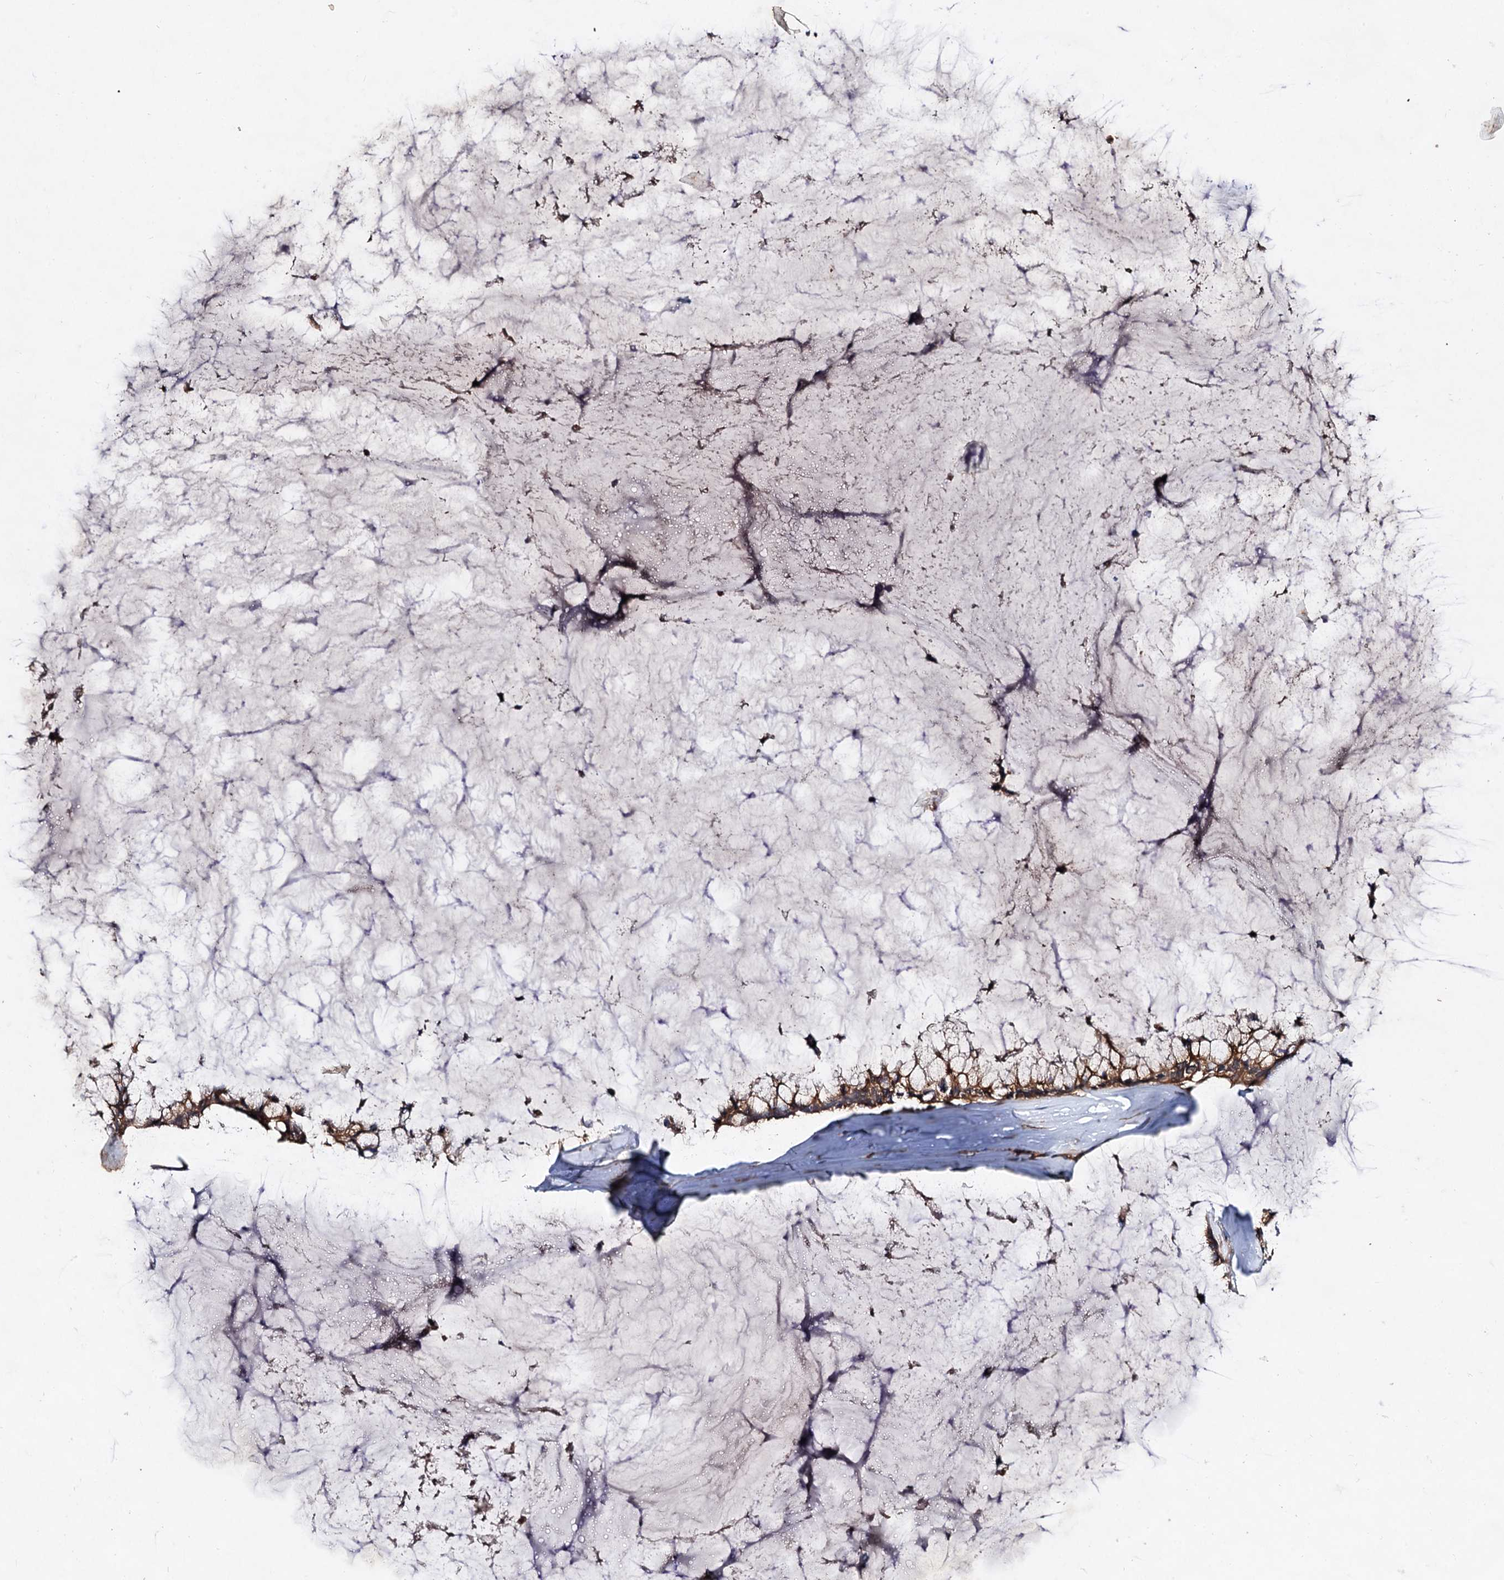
{"staining": {"intensity": "moderate", "quantity": ">75%", "location": "cytoplasmic/membranous"}, "tissue": "ovarian cancer", "cell_type": "Tumor cells", "image_type": "cancer", "snomed": [{"axis": "morphology", "description": "Cystadenocarcinoma, mucinous, NOS"}, {"axis": "topography", "description": "Ovary"}], "caption": "Protein analysis of ovarian cancer tissue exhibits moderate cytoplasmic/membranous positivity in approximately >75% of tumor cells.", "gene": "TEX9", "patient": {"sex": "female", "age": 39}}